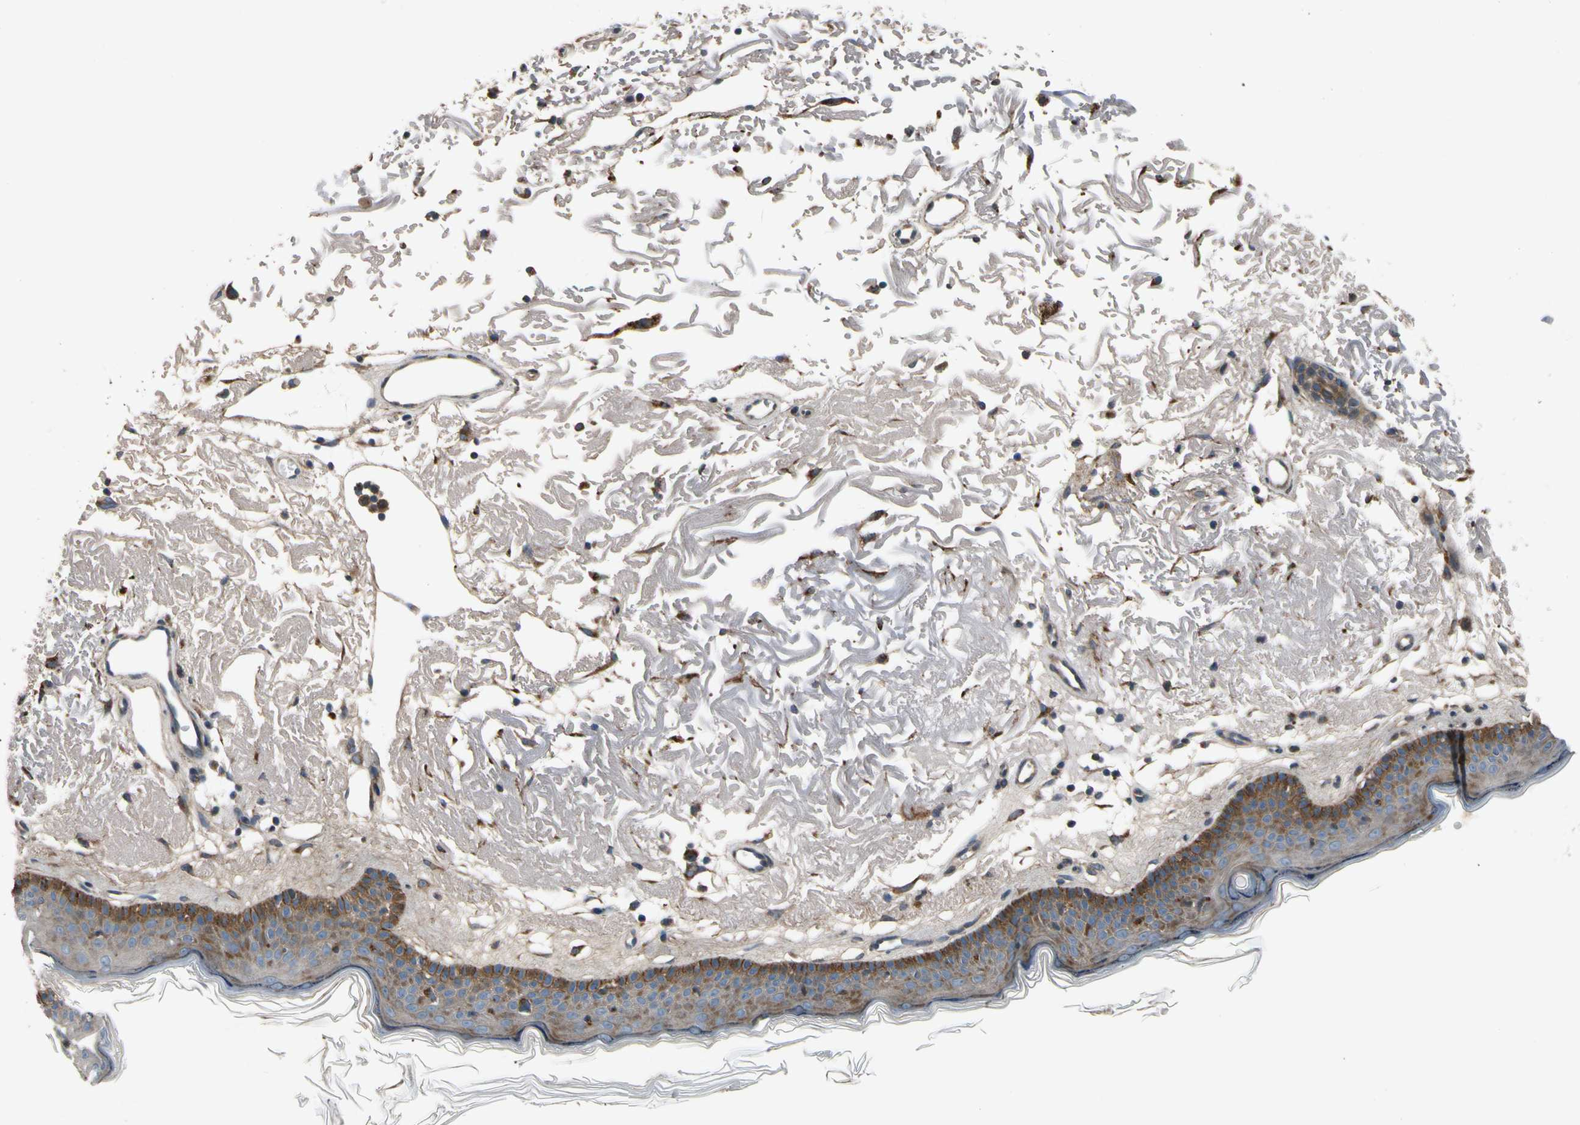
{"staining": {"intensity": "weak", "quantity": ">75%", "location": "cytoplasmic/membranous"}, "tissue": "skin", "cell_type": "Fibroblasts", "image_type": "normal", "snomed": [{"axis": "morphology", "description": "Normal tissue, NOS"}, {"axis": "topography", "description": "Skin"}], "caption": "Unremarkable skin displays weak cytoplasmic/membranous expression in about >75% of fibroblasts, visualized by immunohistochemistry. The protein is shown in brown color, while the nuclei are stained blue.", "gene": "MST1R", "patient": {"sex": "female", "age": 90}}